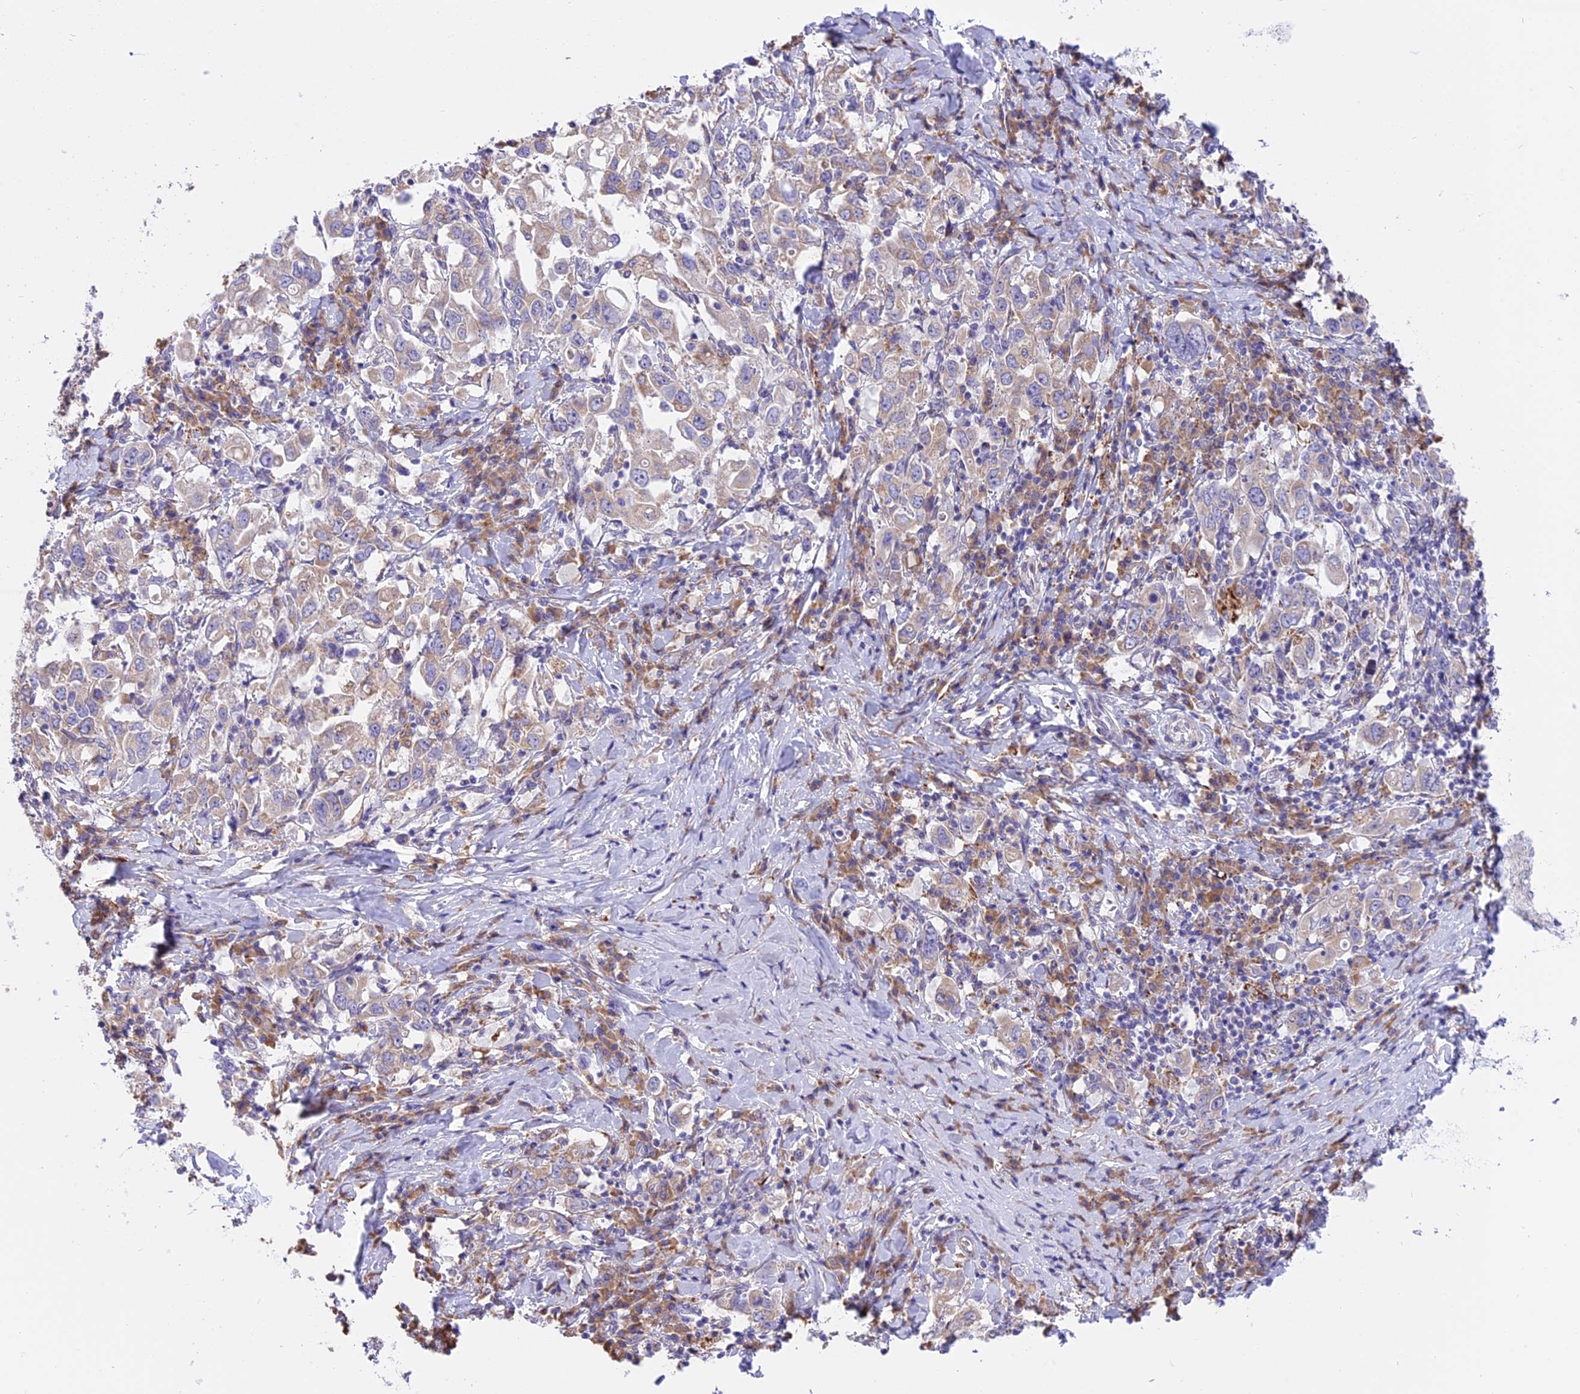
{"staining": {"intensity": "weak", "quantity": "25%-75%", "location": "cytoplasmic/membranous"}, "tissue": "stomach cancer", "cell_type": "Tumor cells", "image_type": "cancer", "snomed": [{"axis": "morphology", "description": "Adenocarcinoma, NOS"}, {"axis": "topography", "description": "Stomach, upper"}], "caption": "Tumor cells reveal low levels of weak cytoplasmic/membranous positivity in approximately 25%-75% of cells in human adenocarcinoma (stomach). The protein is shown in brown color, while the nuclei are stained blue.", "gene": "ARMCX6", "patient": {"sex": "male", "age": 62}}